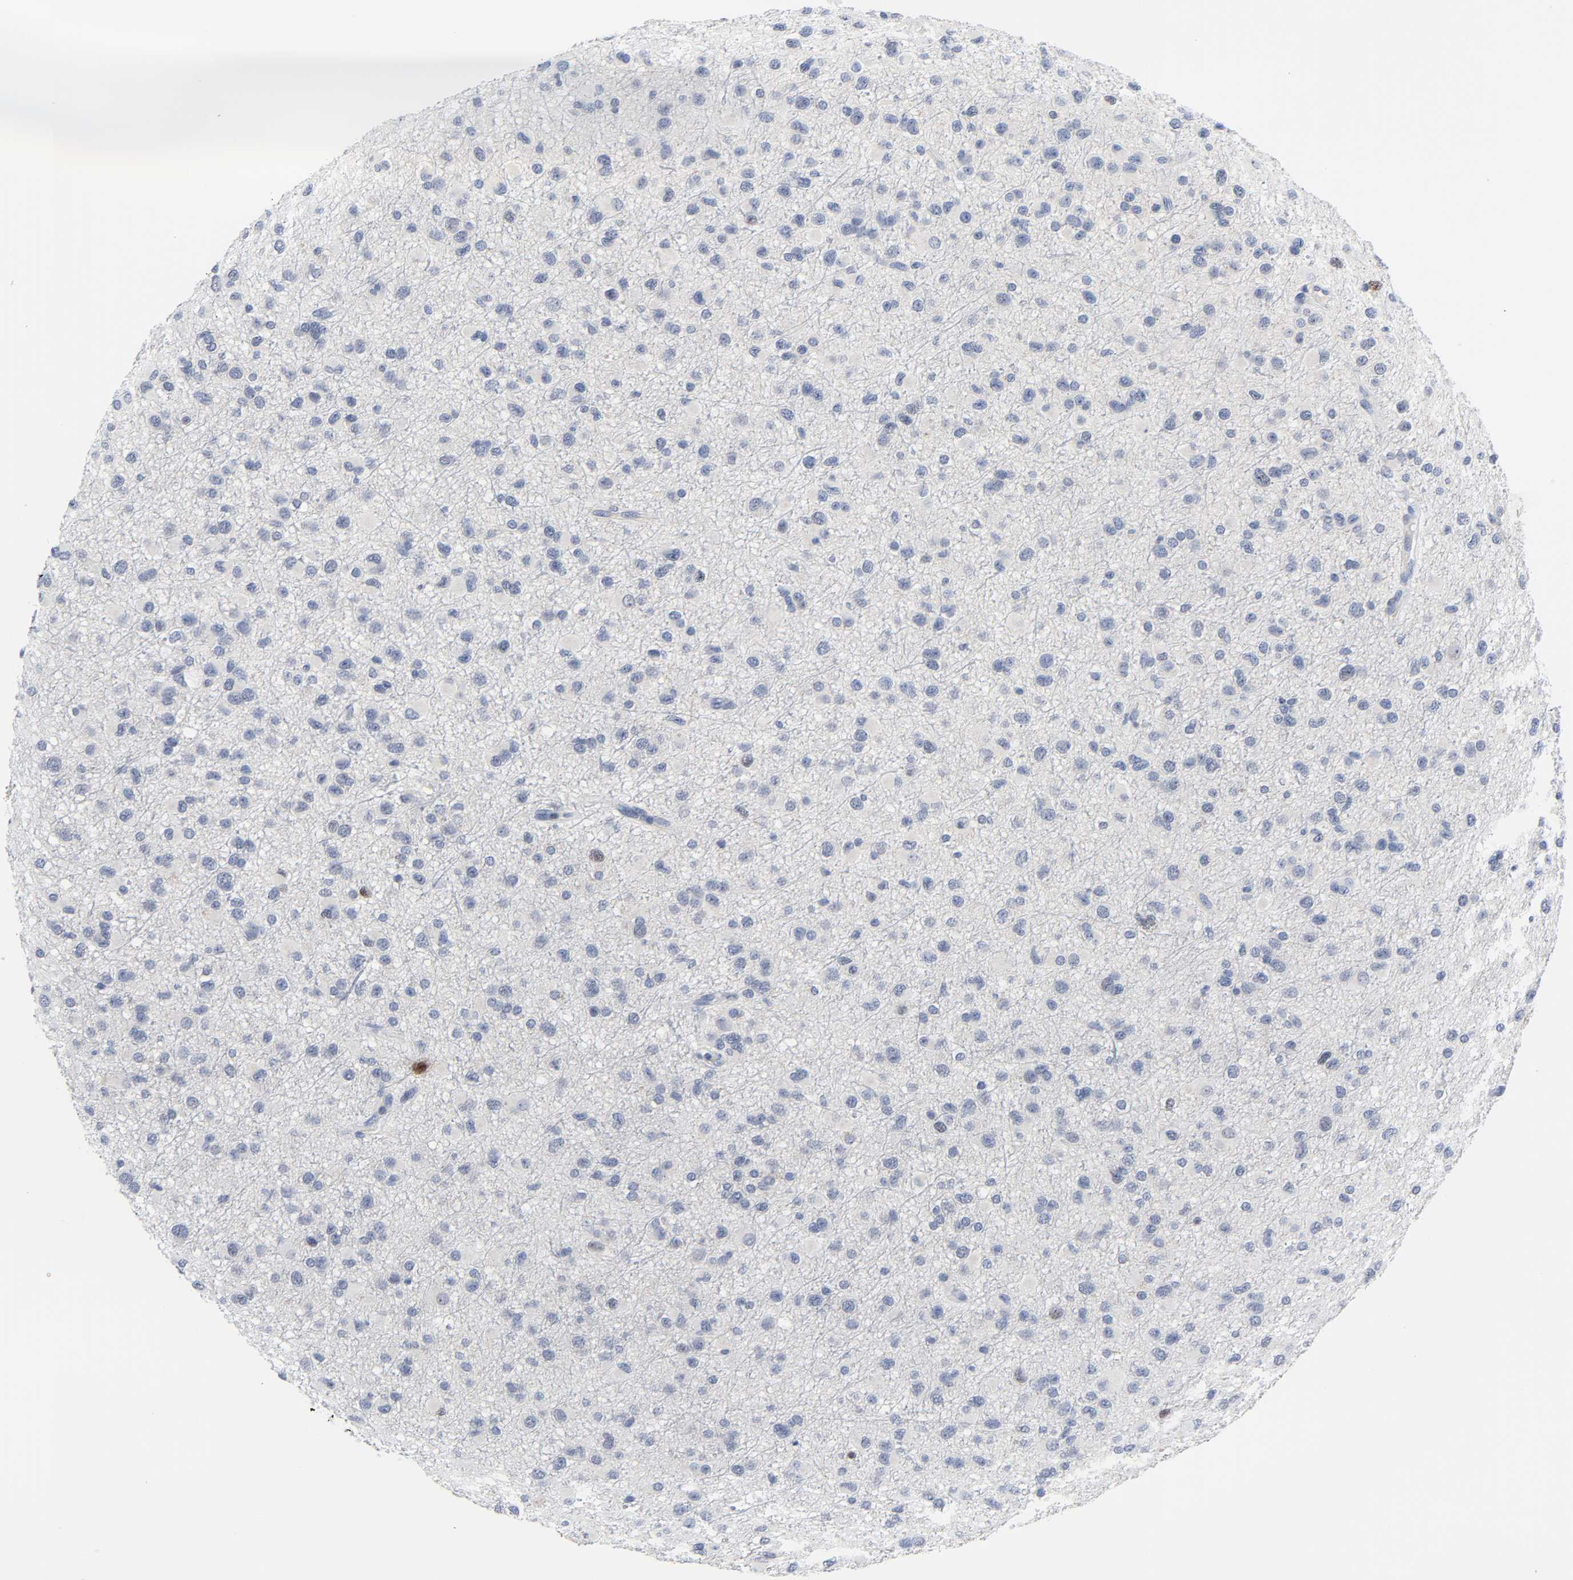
{"staining": {"intensity": "moderate", "quantity": "<25%", "location": "nuclear"}, "tissue": "glioma", "cell_type": "Tumor cells", "image_type": "cancer", "snomed": [{"axis": "morphology", "description": "Glioma, malignant, Low grade"}, {"axis": "topography", "description": "Brain"}], "caption": "This image shows IHC staining of human malignant glioma (low-grade), with low moderate nuclear staining in about <25% of tumor cells.", "gene": "WEE1", "patient": {"sex": "male", "age": 42}}